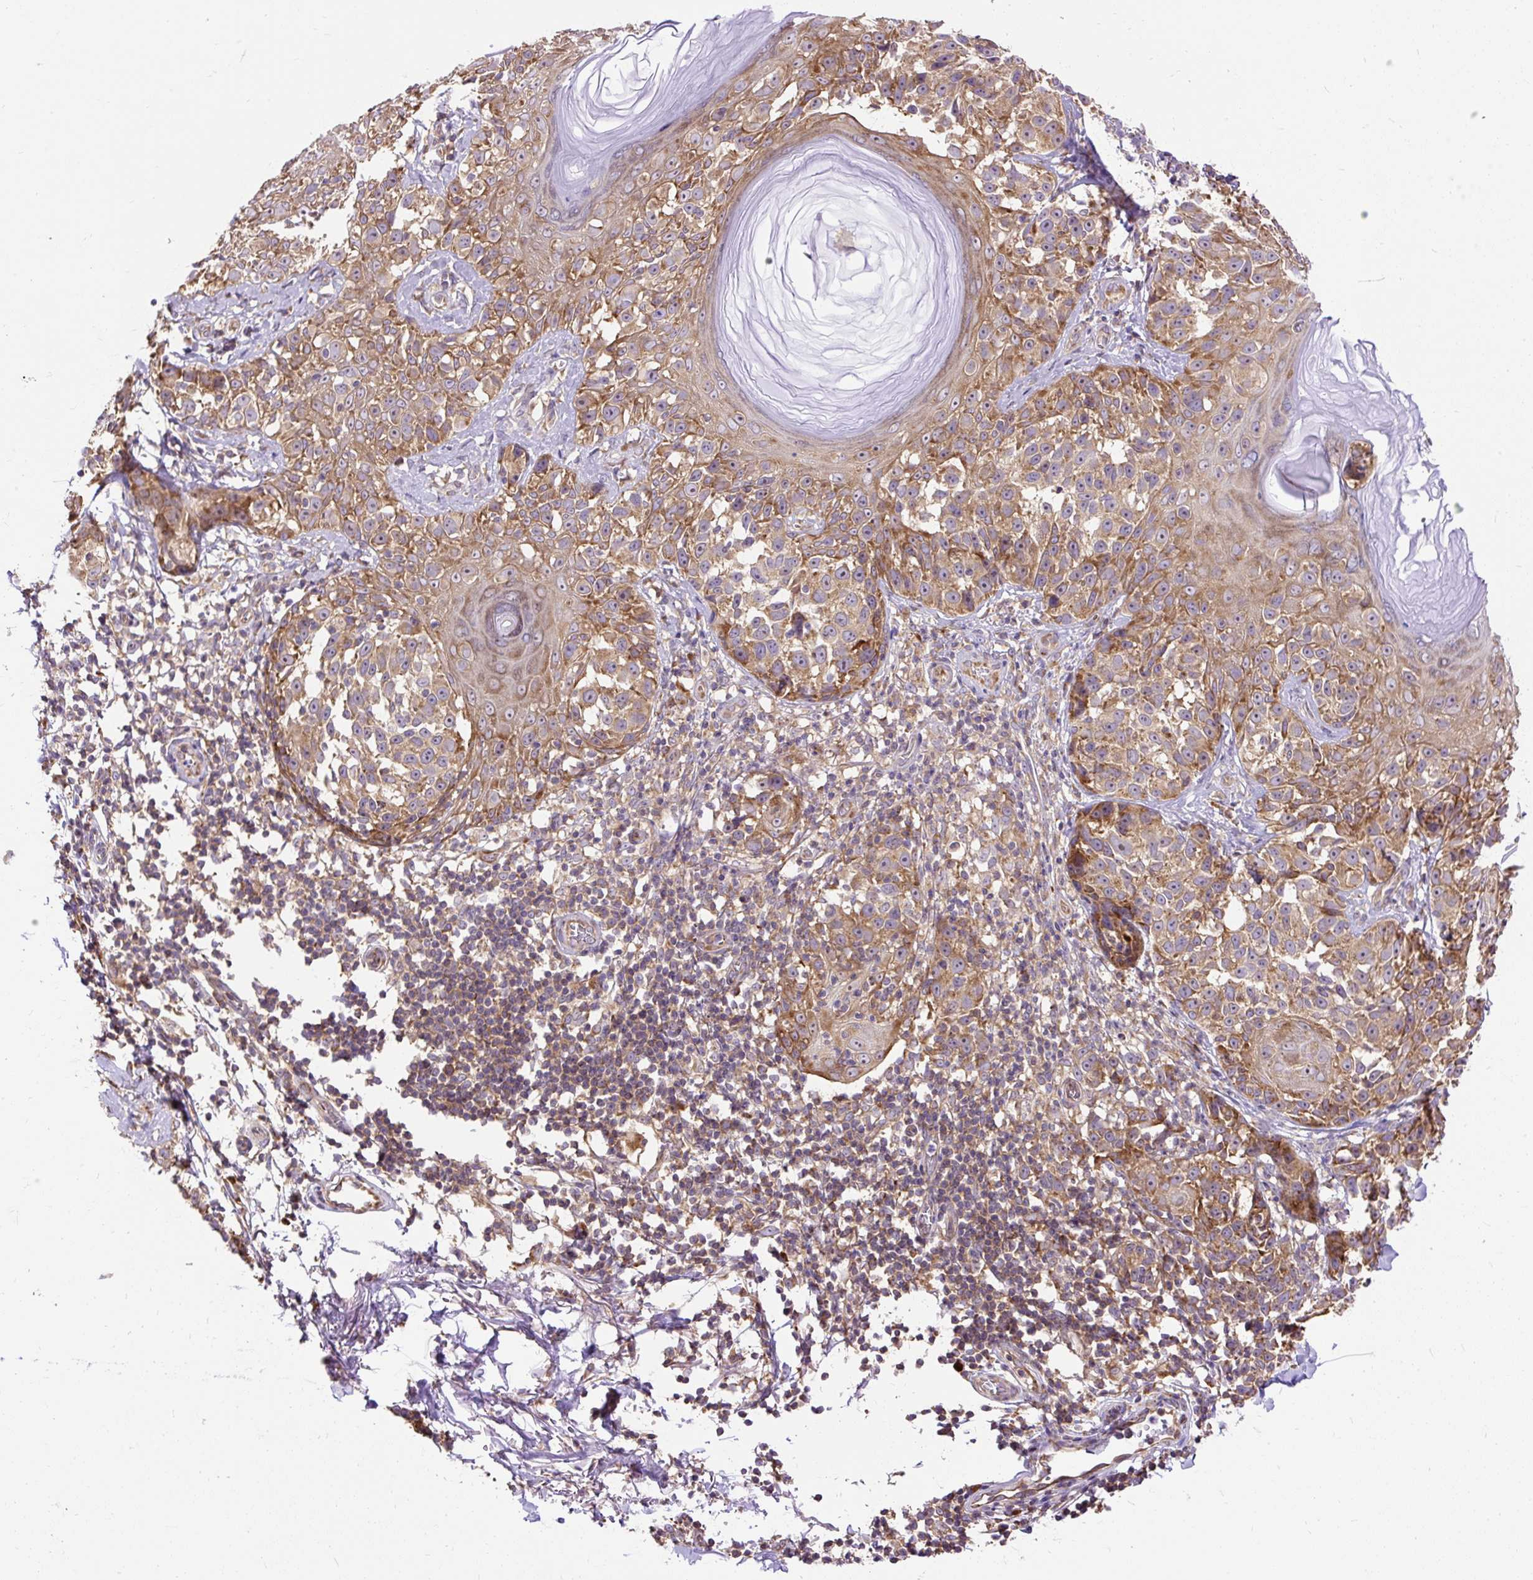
{"staining": {"intensity": "moderate", "quantity": ">75%", "location": "cytoplasmic/membranous"}, "tissue": "melanoma", "cell_type": "Tumor cells", "image_type": "cancer", "snomed": [{"axis": "morphology", "description": "Malignant melanoma, NOS"}, {"axis": "topography", "description": "Skin"}], "caption": "An image of melanoma stained for a protein reveals moderate cytoplasmic/membranous brown staining in tumor cells. (Brightfield microscopy of DAB IHC at high magnification).", "gene": "RPS5", "patient": {"sex": "male", "age": 73}}